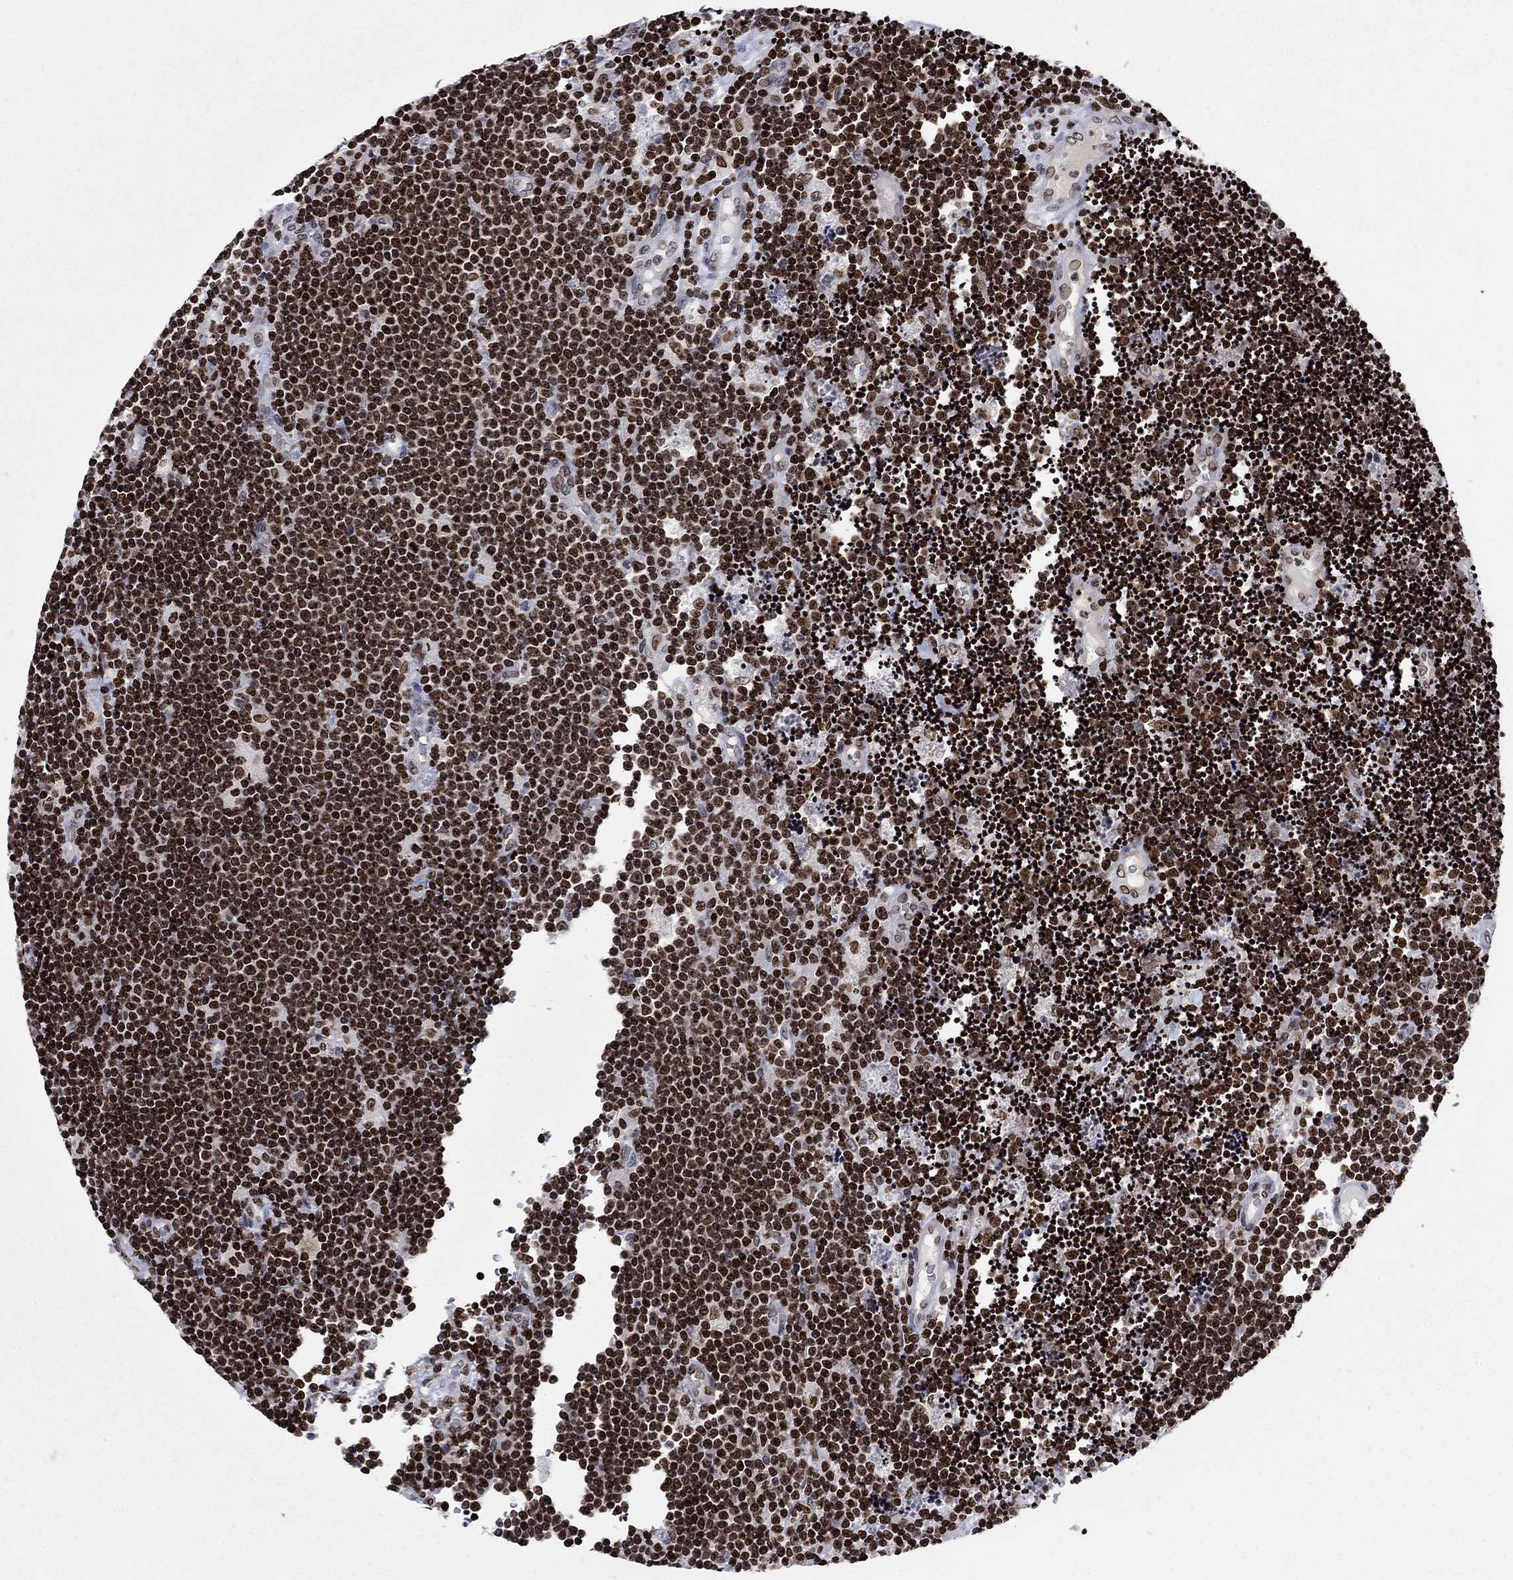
{"staining": {"intensity": "strong", "quantity": ">75%", "location": "nuclear"}, "tissue": "lymphoma", "cell_type": "Tumor cells", "image_type": "cancer", "snomed": [{"axis": "morphology", "description": "Malignant lymphoma, non-Hodgkin's type, Low grade"}, {"axis": "topography", "description": "Brain"}], "caption": "Protein staining of lymphoma tissue shows strong nuclear expression in approximately >75% of tumor cells.", "gene": "HMGA1", "patient": {"sex": "female", "age": 66}}